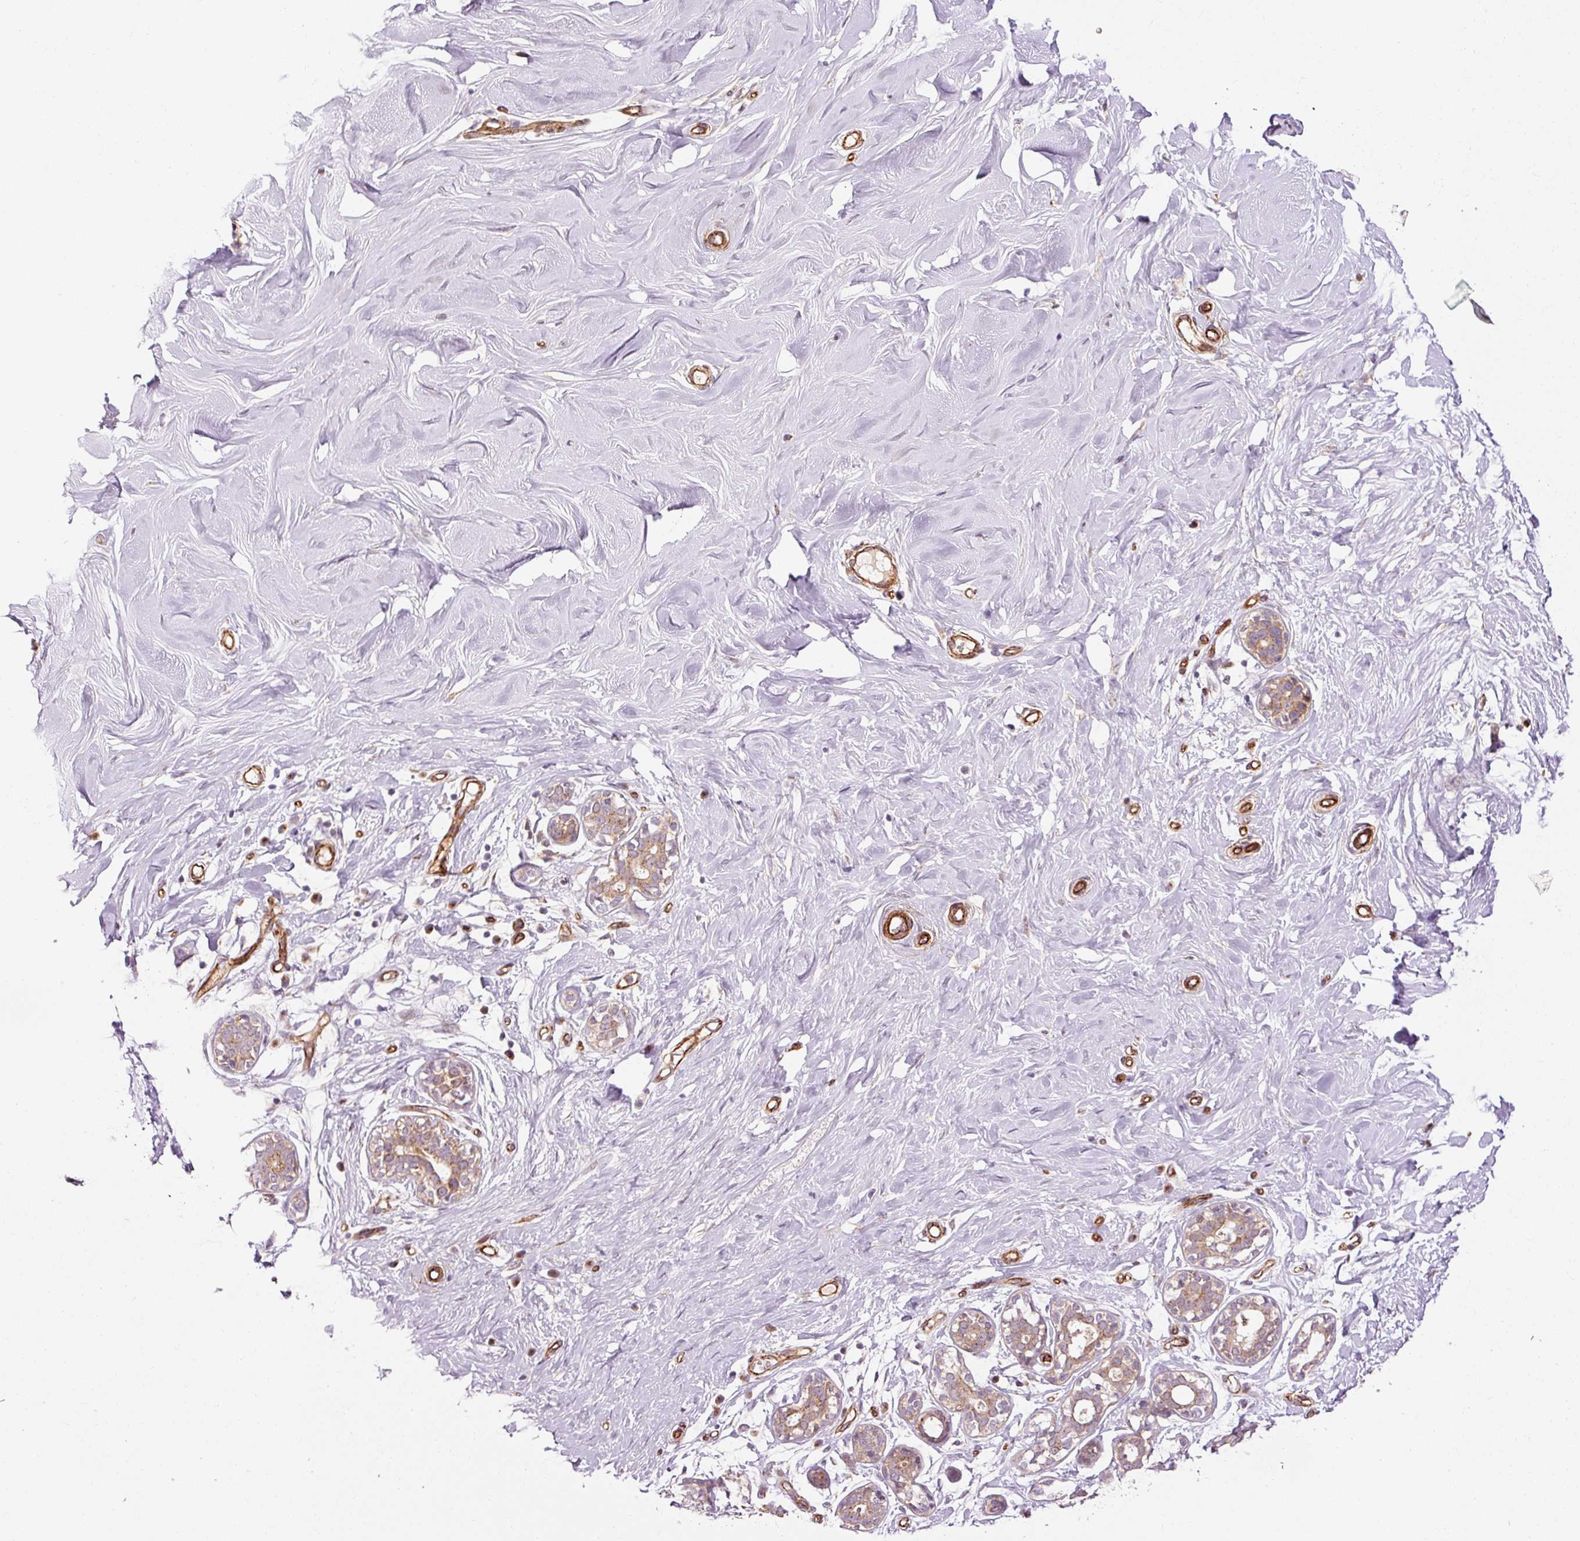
{"staining": {"intensity": "negative", "quantity": "none", "location": "none"}, "tissue": "breast", "cell_type": "Adipocytes", "image_type": "normal", "snomed": [{"axis": "morphology", "description": "Normal tissue, NOS"}, {"axis": "topography", "description": "Breast"}], "caption": "Image shows no significant protein expression in adipocytes of unremarkable breast. (Brightfield microscopy of DAB (3,3'-diaminobenzidine) IHC at high magnification).", "gene": "LIMK2", "patient": {"sex": "female", "age": 27}}